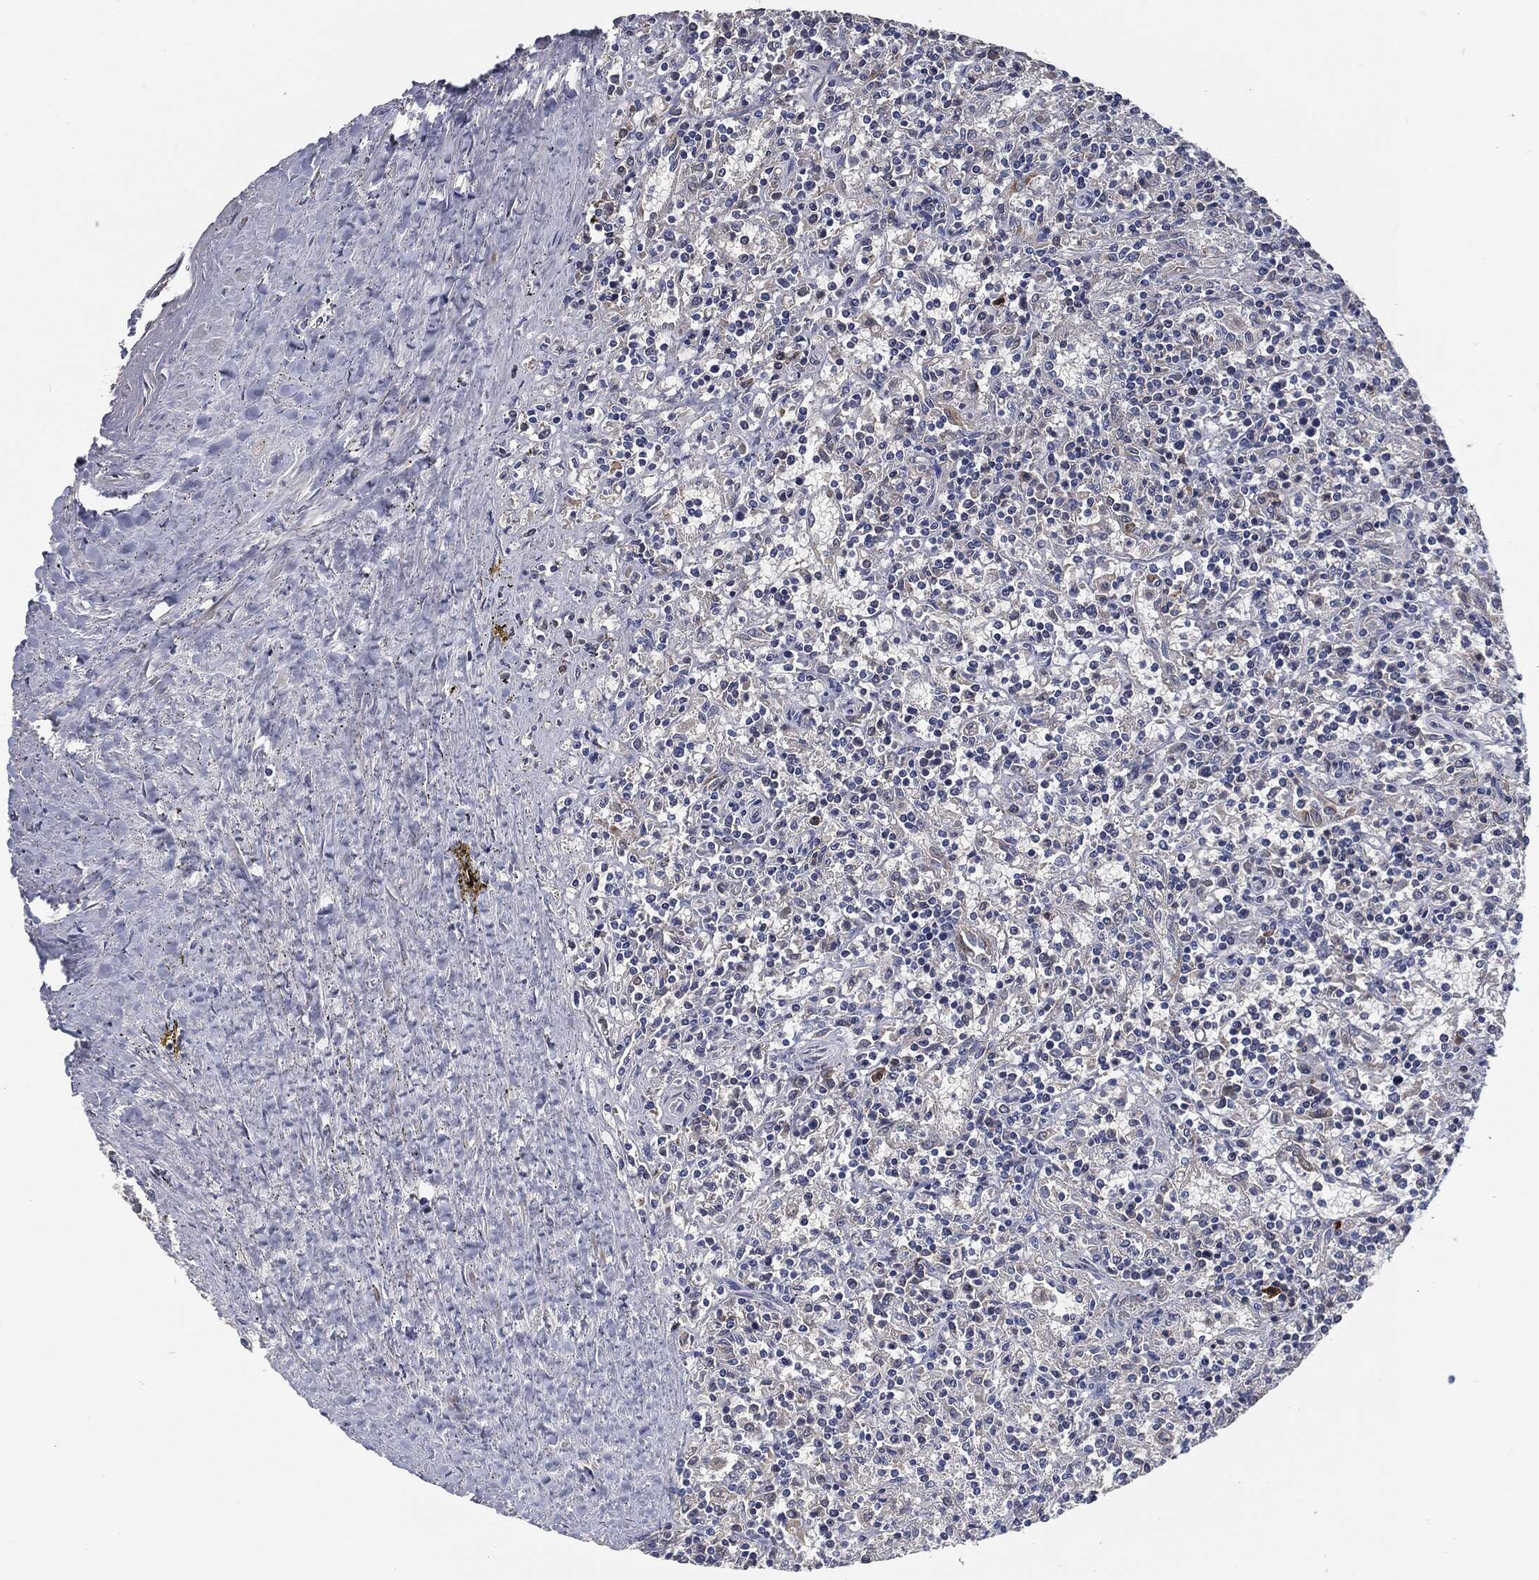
{"staining": {"intensity": "negative", "quantity": "none", "location": "none"}, "tissue": "lymphoma", "cell_type": "Tumor cells", "image_type": "cancer", "snomed": [{"axis": "morphology", "description": "Malignant lymphoma, non-Hodgkin's type, Low grade"}, {"axis": "topography", "description": "Spleen"}], "caption": "Immunohistochemistry micrograph of human malignant lymphoma, non-Hodgkin's type (low-grade) stained for a protein (brown), which exhibits no staining in tumor cells. Nuclei are stained in blue.", "gene": "SVIL", "patient": {"sex": "male", "age": 62}}